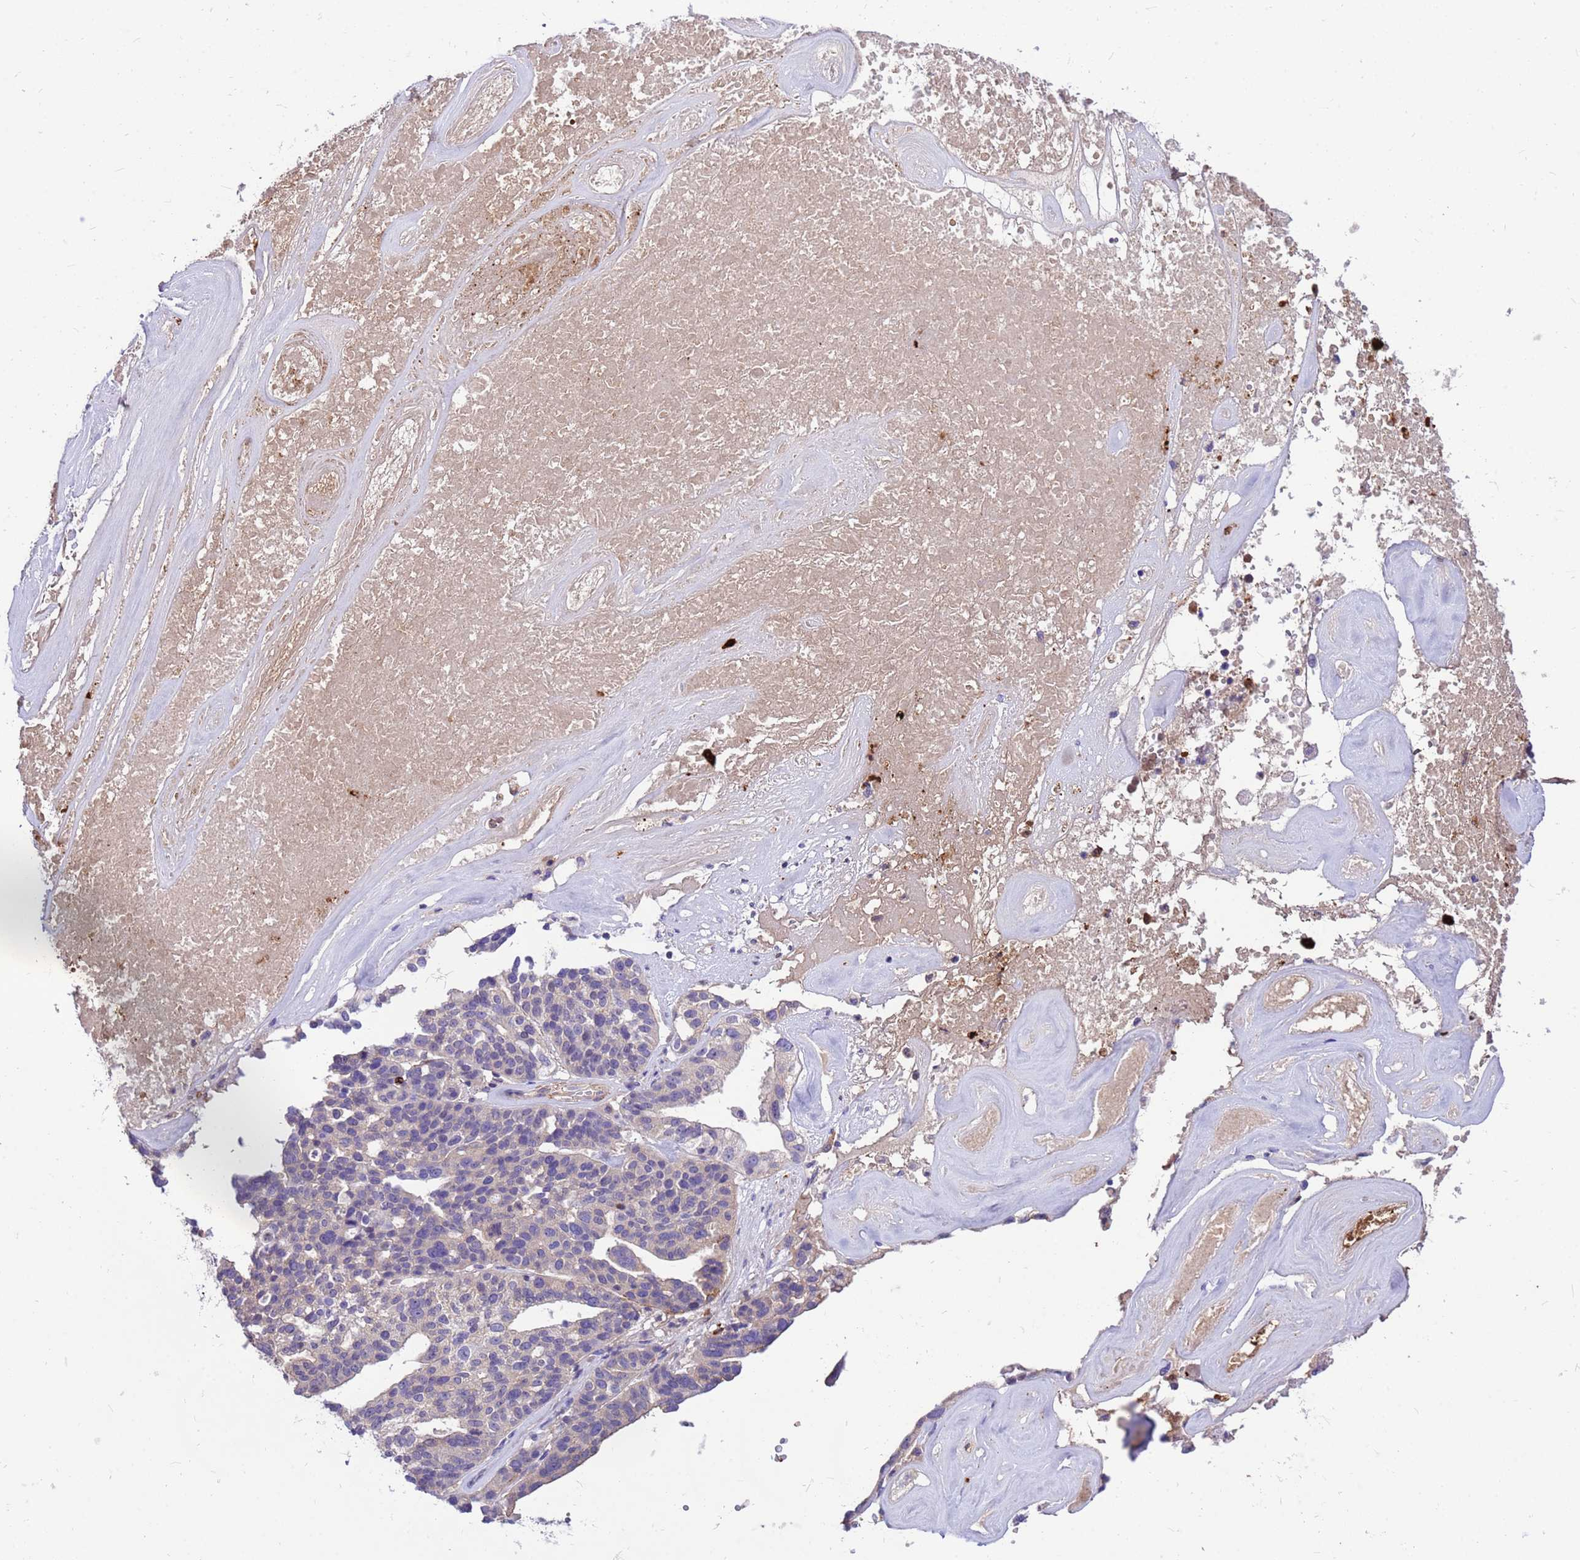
{"staining": {"intensity": "weak", "quantity": "<25%", "location": "cytoplasmic/membranous"}, "tissue": "ovarian cancer", "cell_type": "Tumor cells", "image_type": "cancer", "snomed": [{"axis": "morphology", "description": "Cystadenocarcinoma, serous, NOS"}, {"axis": "topography", "description": "Ovary"}], "caption": "This photomicrograph is of ovarian serous cystadenocarcinoma stained with immunohistochemistry (IHC) to label a protein in brown with the nuclei are counter-stained blue. There is no staining in tumor cells. (Stains: DAB (3,3'-diaminobenzidine) immunohistochemistry with hematoxylin counter stain, Microscopy: brightfield microscopy at high magnification).", "gene": "ORM1", "patient": {"sex": "female", "age": 59}}